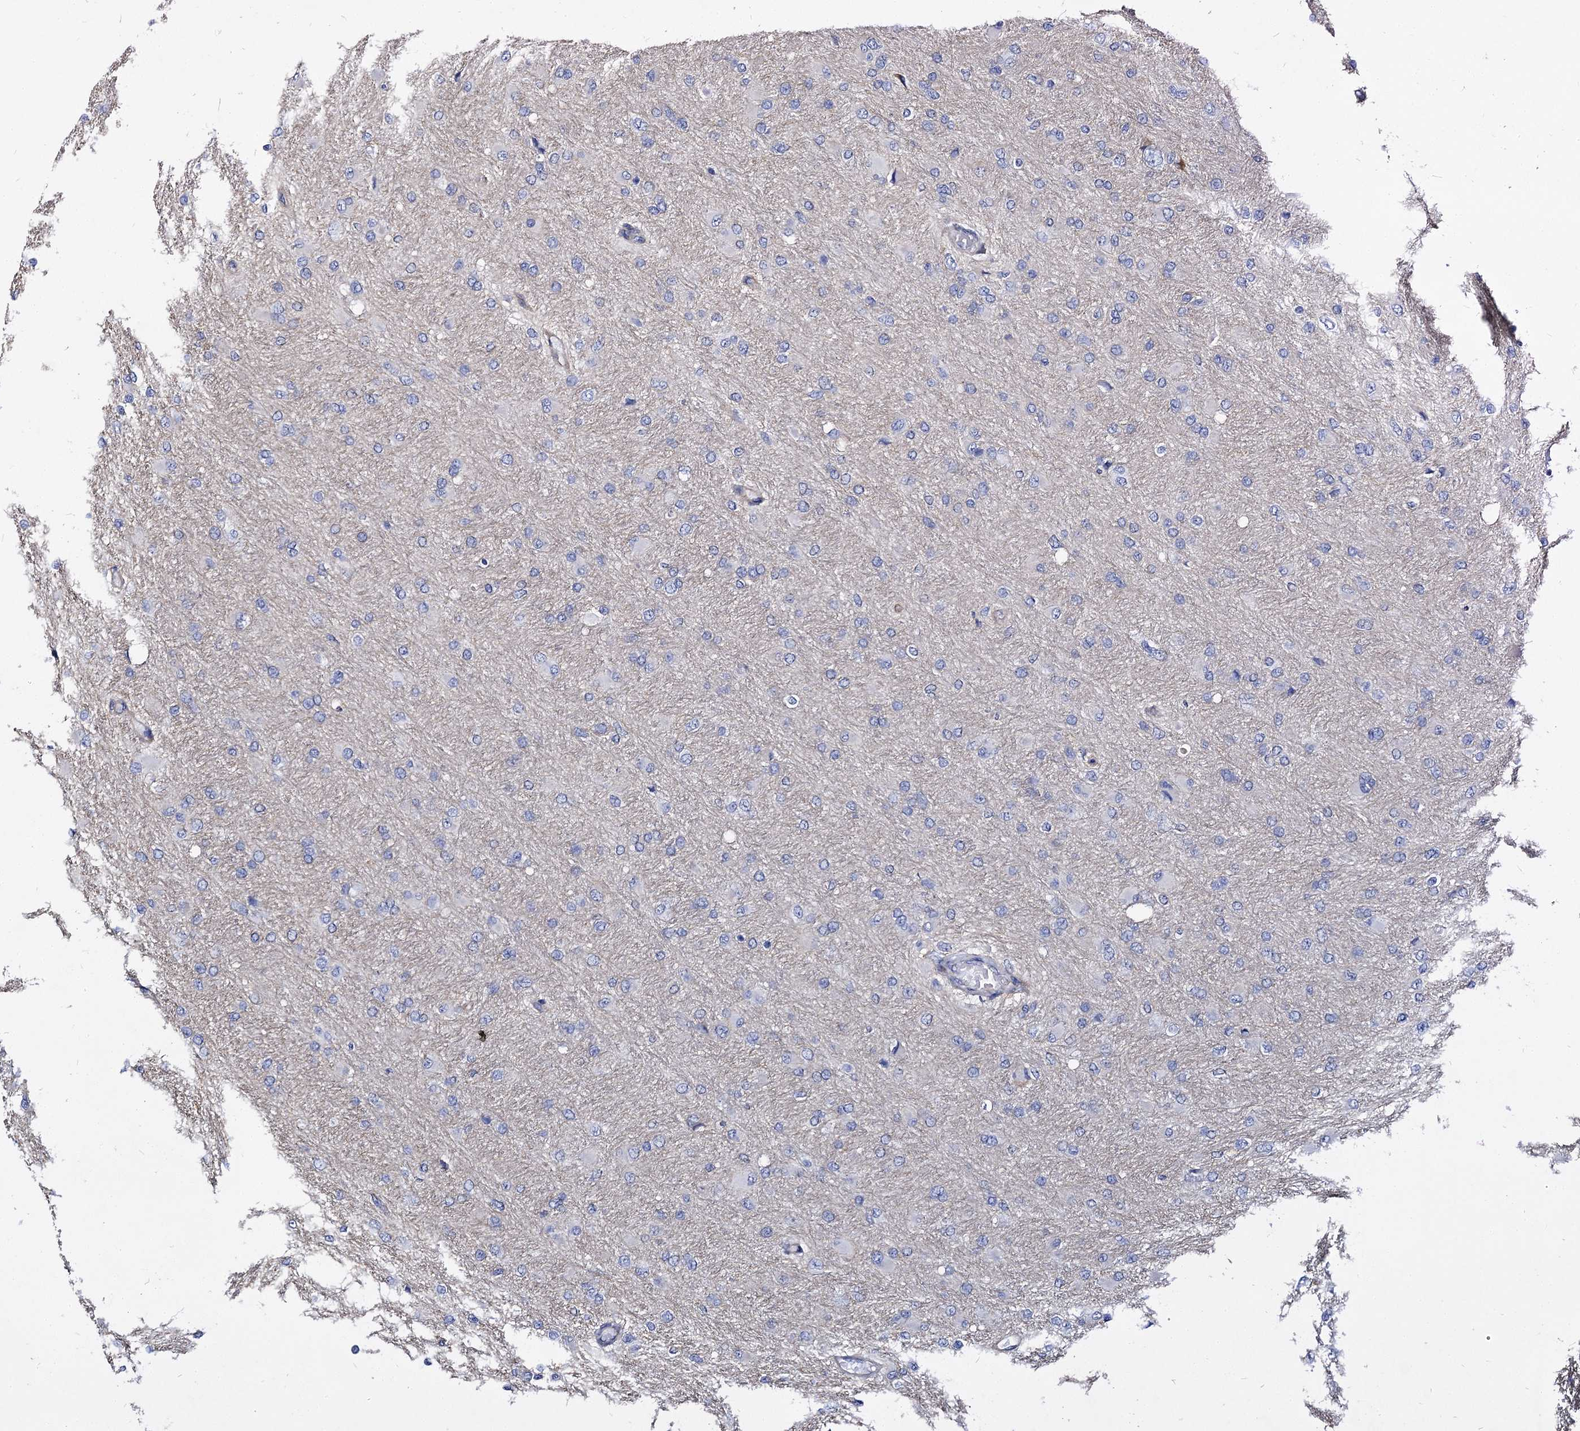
{"staining": {"intensity": "negative", "quantity": "none", "location": "none"}, "tissue": "glioma", "cell_type": "Tumor cells", "image_type": "cancer", "snomed": [{"axis": "morphology", "description": "Glioma, malignant, High grade"}, {"axis": "topography", "description": "Cerebral cortex"}], "caption": "Photomicrograph shows no protein positivity in tumor cells of glioma tissue.", "gene": "CBFB", "patient": {"sex": "female", "age": 36}}